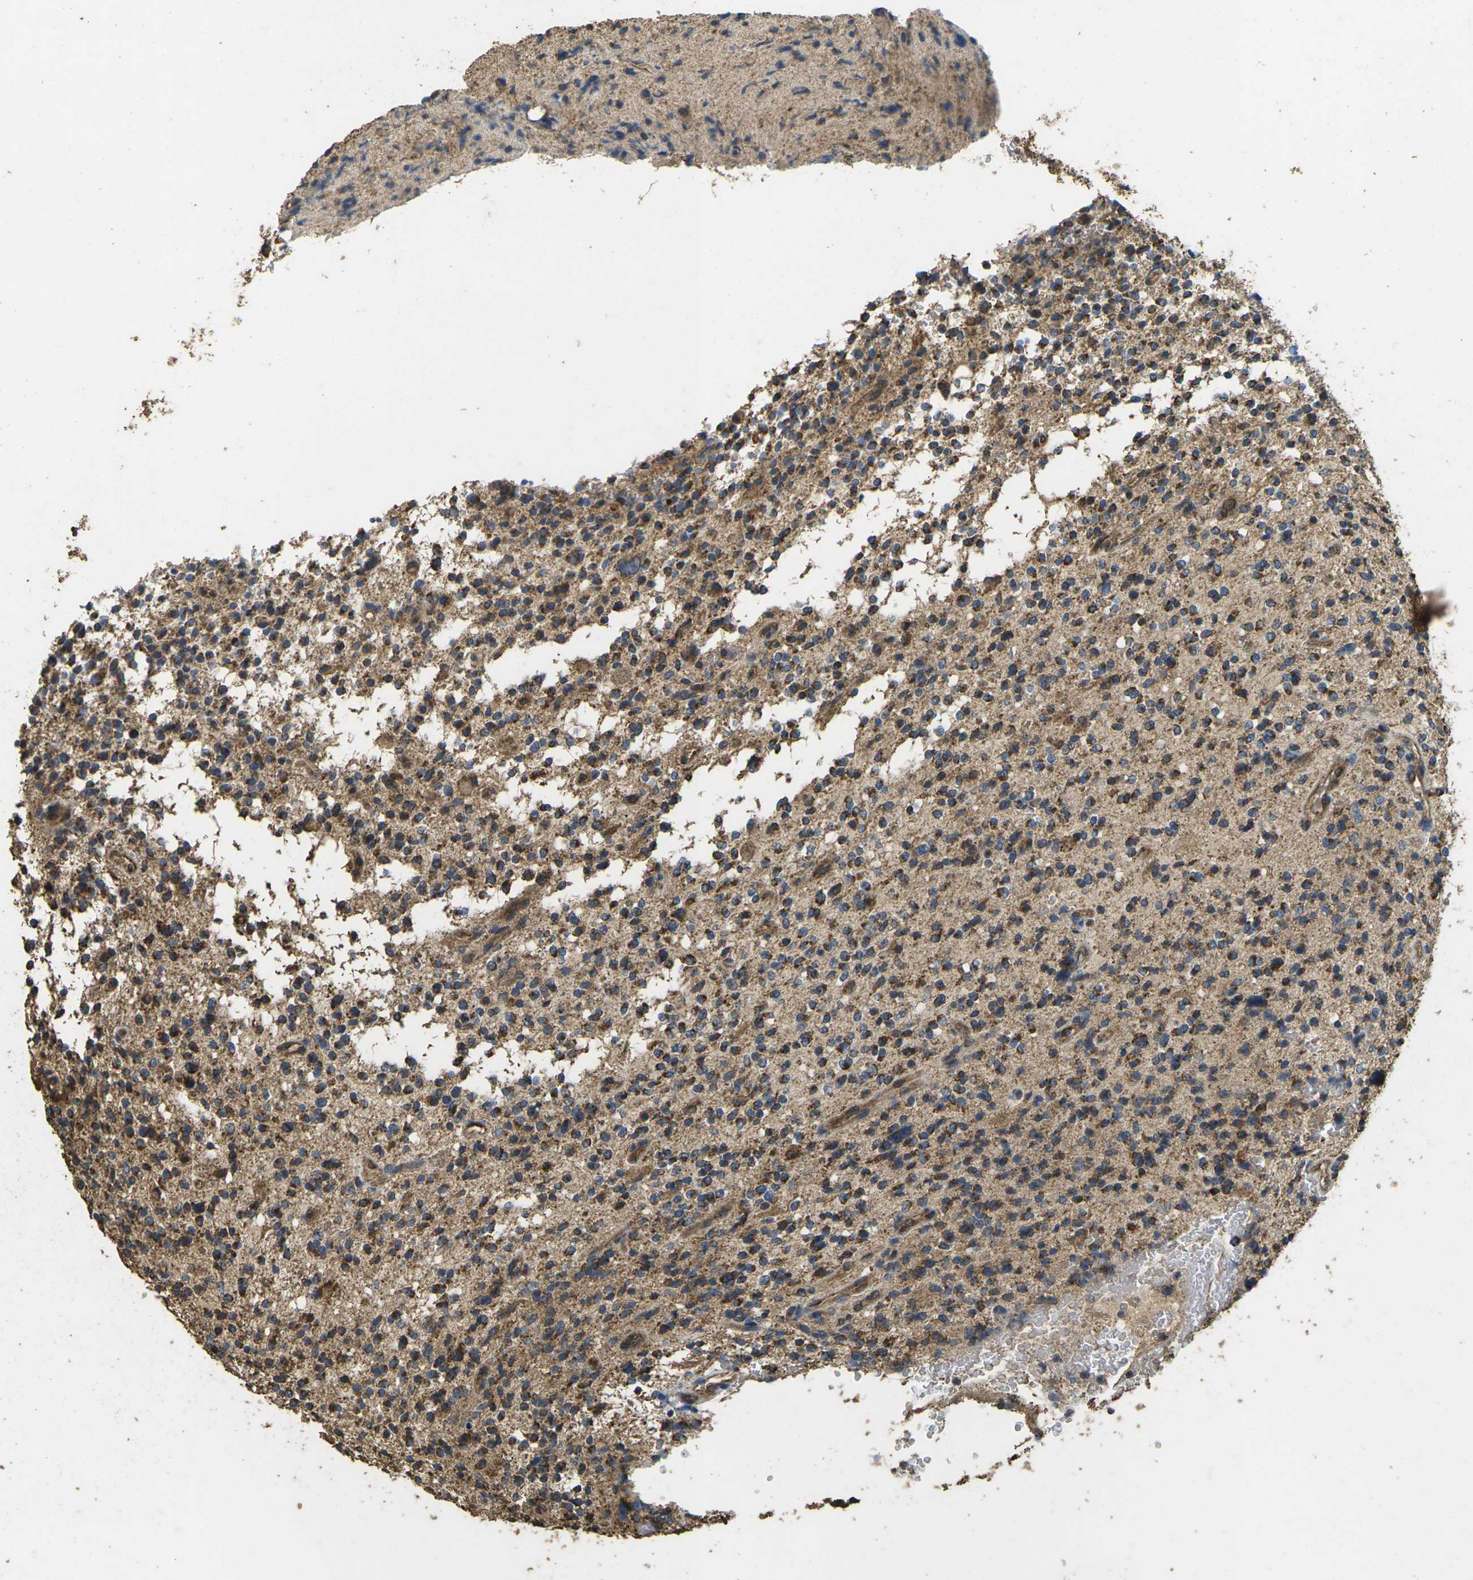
{"staining": {"intensity": "moderate", "quantity": ">75%", "location": "cytoplasmic/membranous"}, "tissue": "glioma", "cell_type": "Tumor cells", "image_type": "cancer", "snomed": [{"axis": "morphology", "description": "Glioma, malignant, High grade"}, {"axis": "topography", "description": "Brain"}], "caption": "Immunohistochemistry histopathology image of neoplastic tissue: human malignant glioma (high-grade) stained using IHC demonstrates medium levels of moderate protein expression localized specifically in the cytoplasmic/membranous of tumor cells, appearing as a cytoplasmic/membranous brown color.", "gene": "MAPK11", "patient": {"sex": "male", "age": 48}}